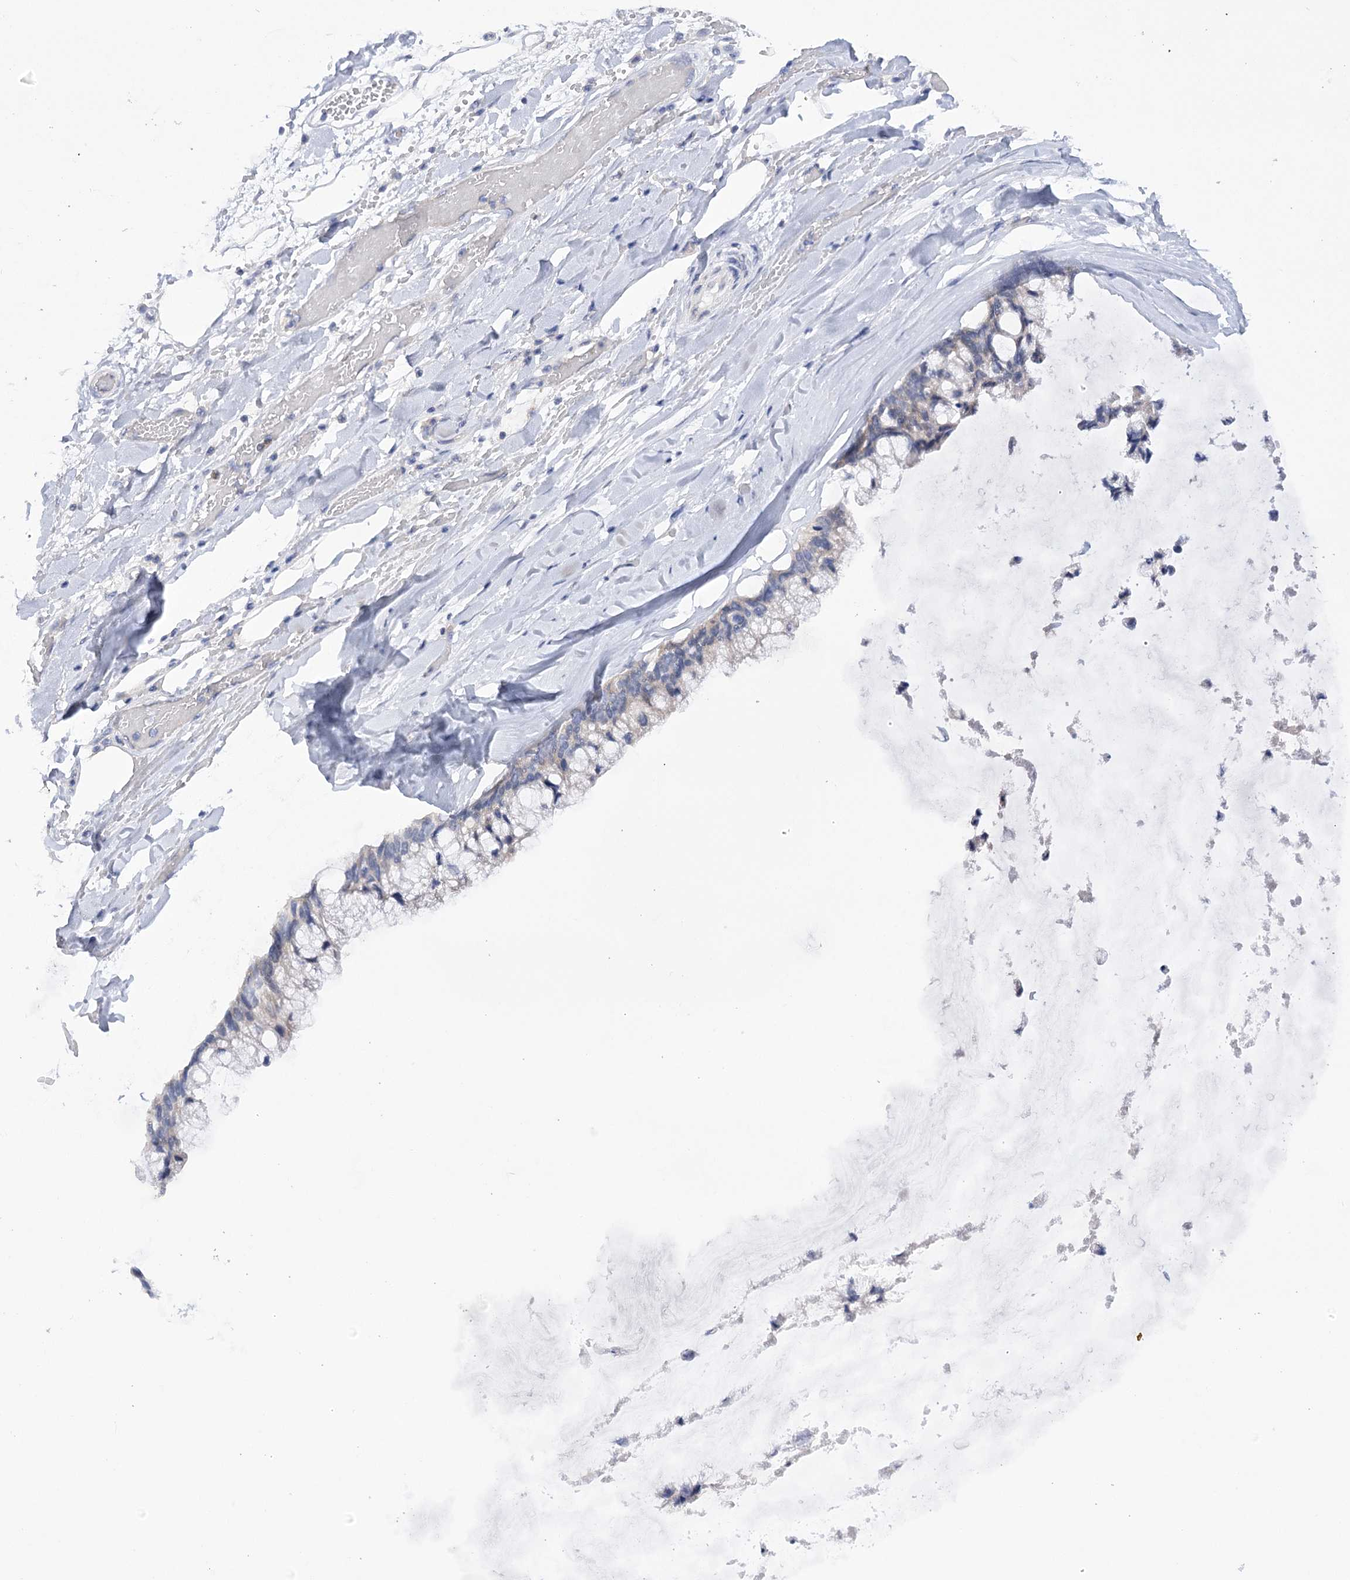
{"staining": {"intensity": "negative", "quantity": "none", "location": "none"}, "tissue": "ovarian cancer", "cell_type": "Tumor cells", "image_type": "cancer", "snomed": [{"axis": "morphology", "description": "Cystadenocarcinoma, mucinous, NOS"}, {"axis": "topography", "description": "Ovary"}], "caption": "Ovarian cancer was stained to show a protein in brown. There is no significant expression in tumor cells. (DAB immunohistochemistry, high magnification).", "gene": "DCUN1D1", "patient": {"sex": "female", "age": 39}}